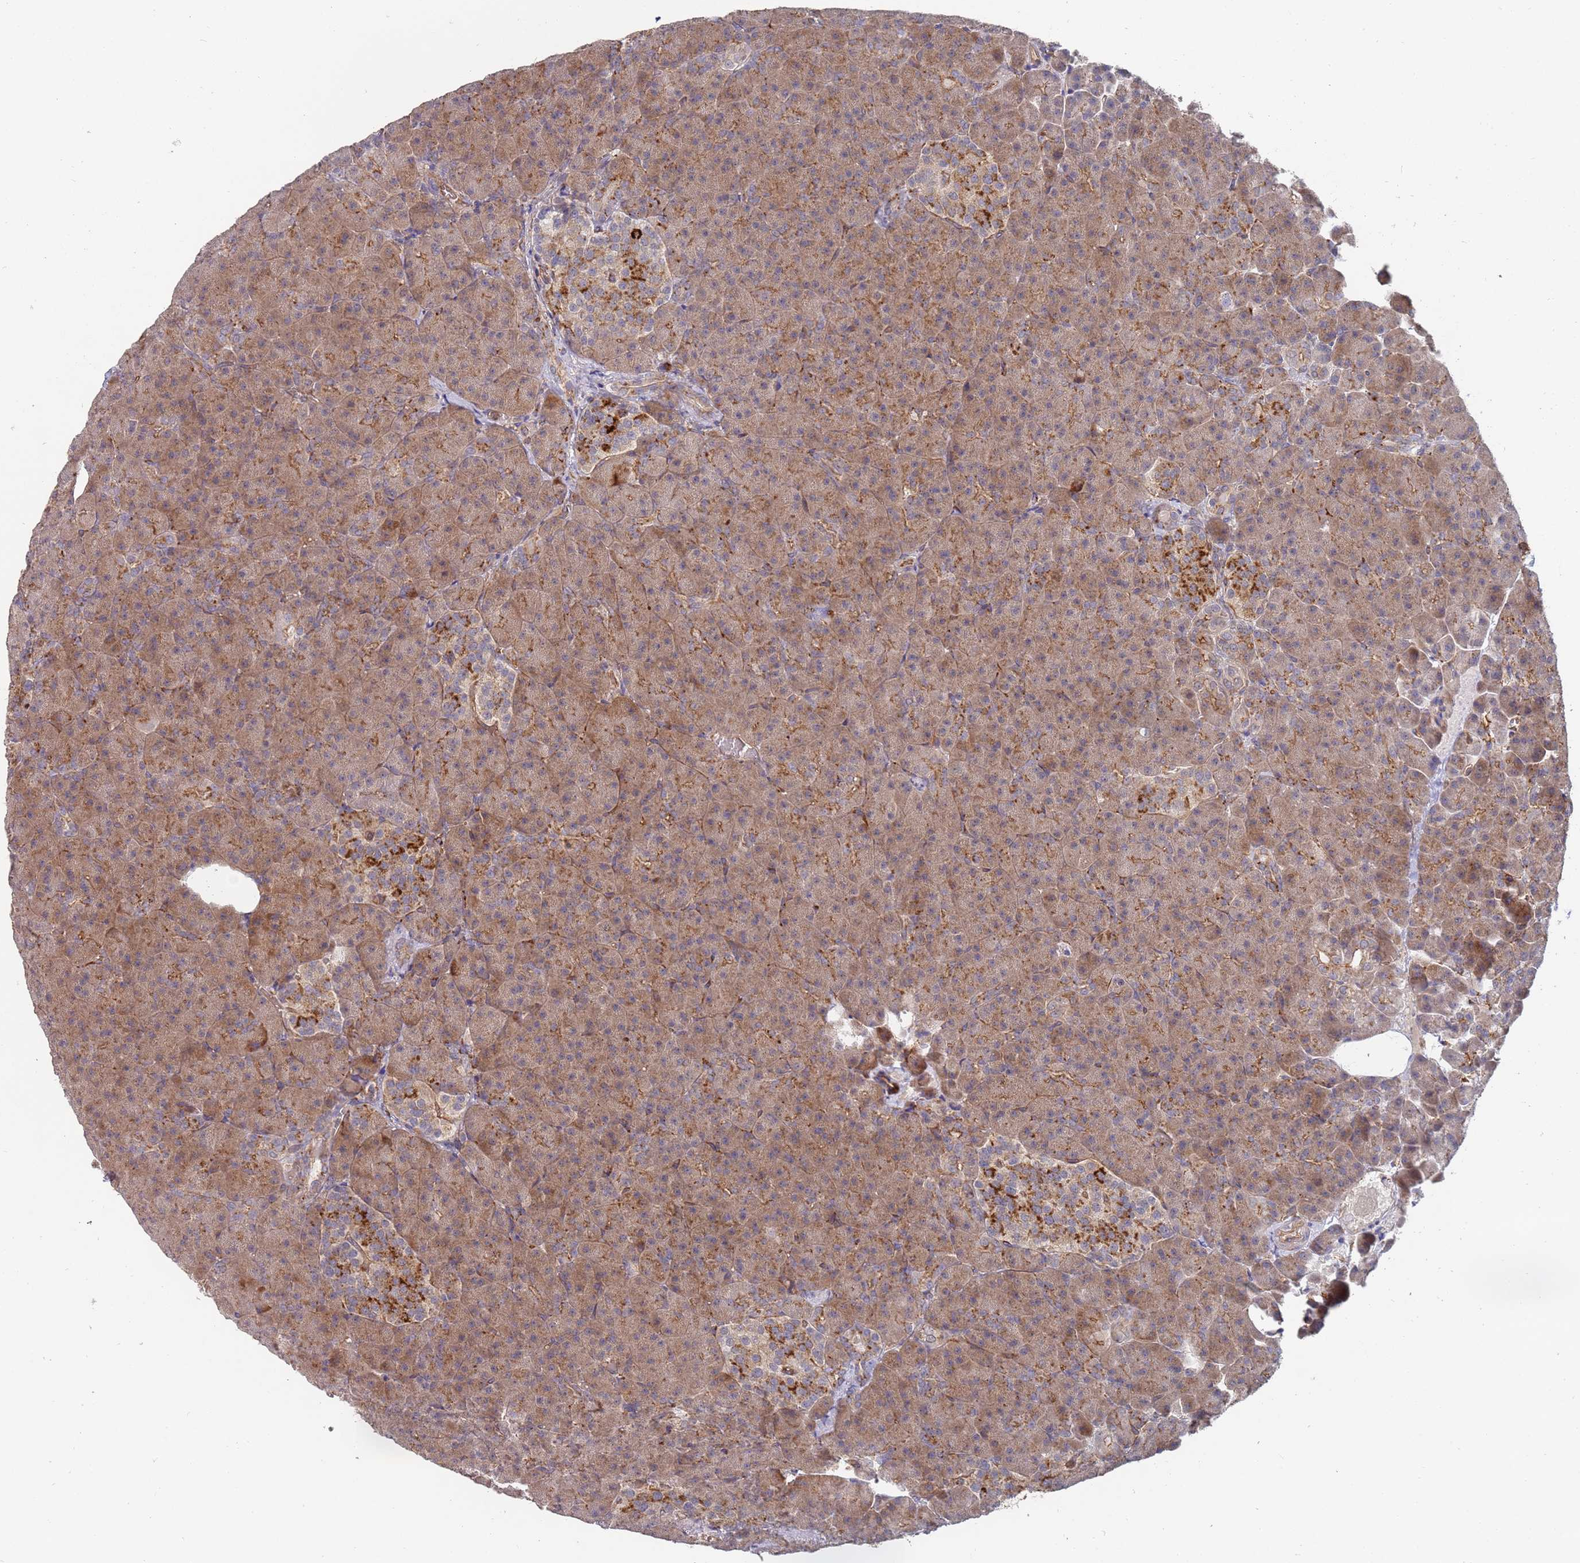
{"staining": {"intensity": "moderate", "quantity": ">75%", "location": "cytoplasmic/membranous"}, "tissue": "pancreas", "cell_type": "Exocrine glandular cells", "image_type": "normal", "snomed": [{"axis": "morphology", "description": "Normal tissue, NOS"}, {"axis": "topography", "description": "Pancreas"}], "caption": "A high-resolution image shows IHC staining of benign pancreas, which demonstrates moderate cytoplasmic/membranous expression in about >75% of exocrine glandular cells.", "gene": "ABCB6", "patient": {"sex": "female", "age": 74}}